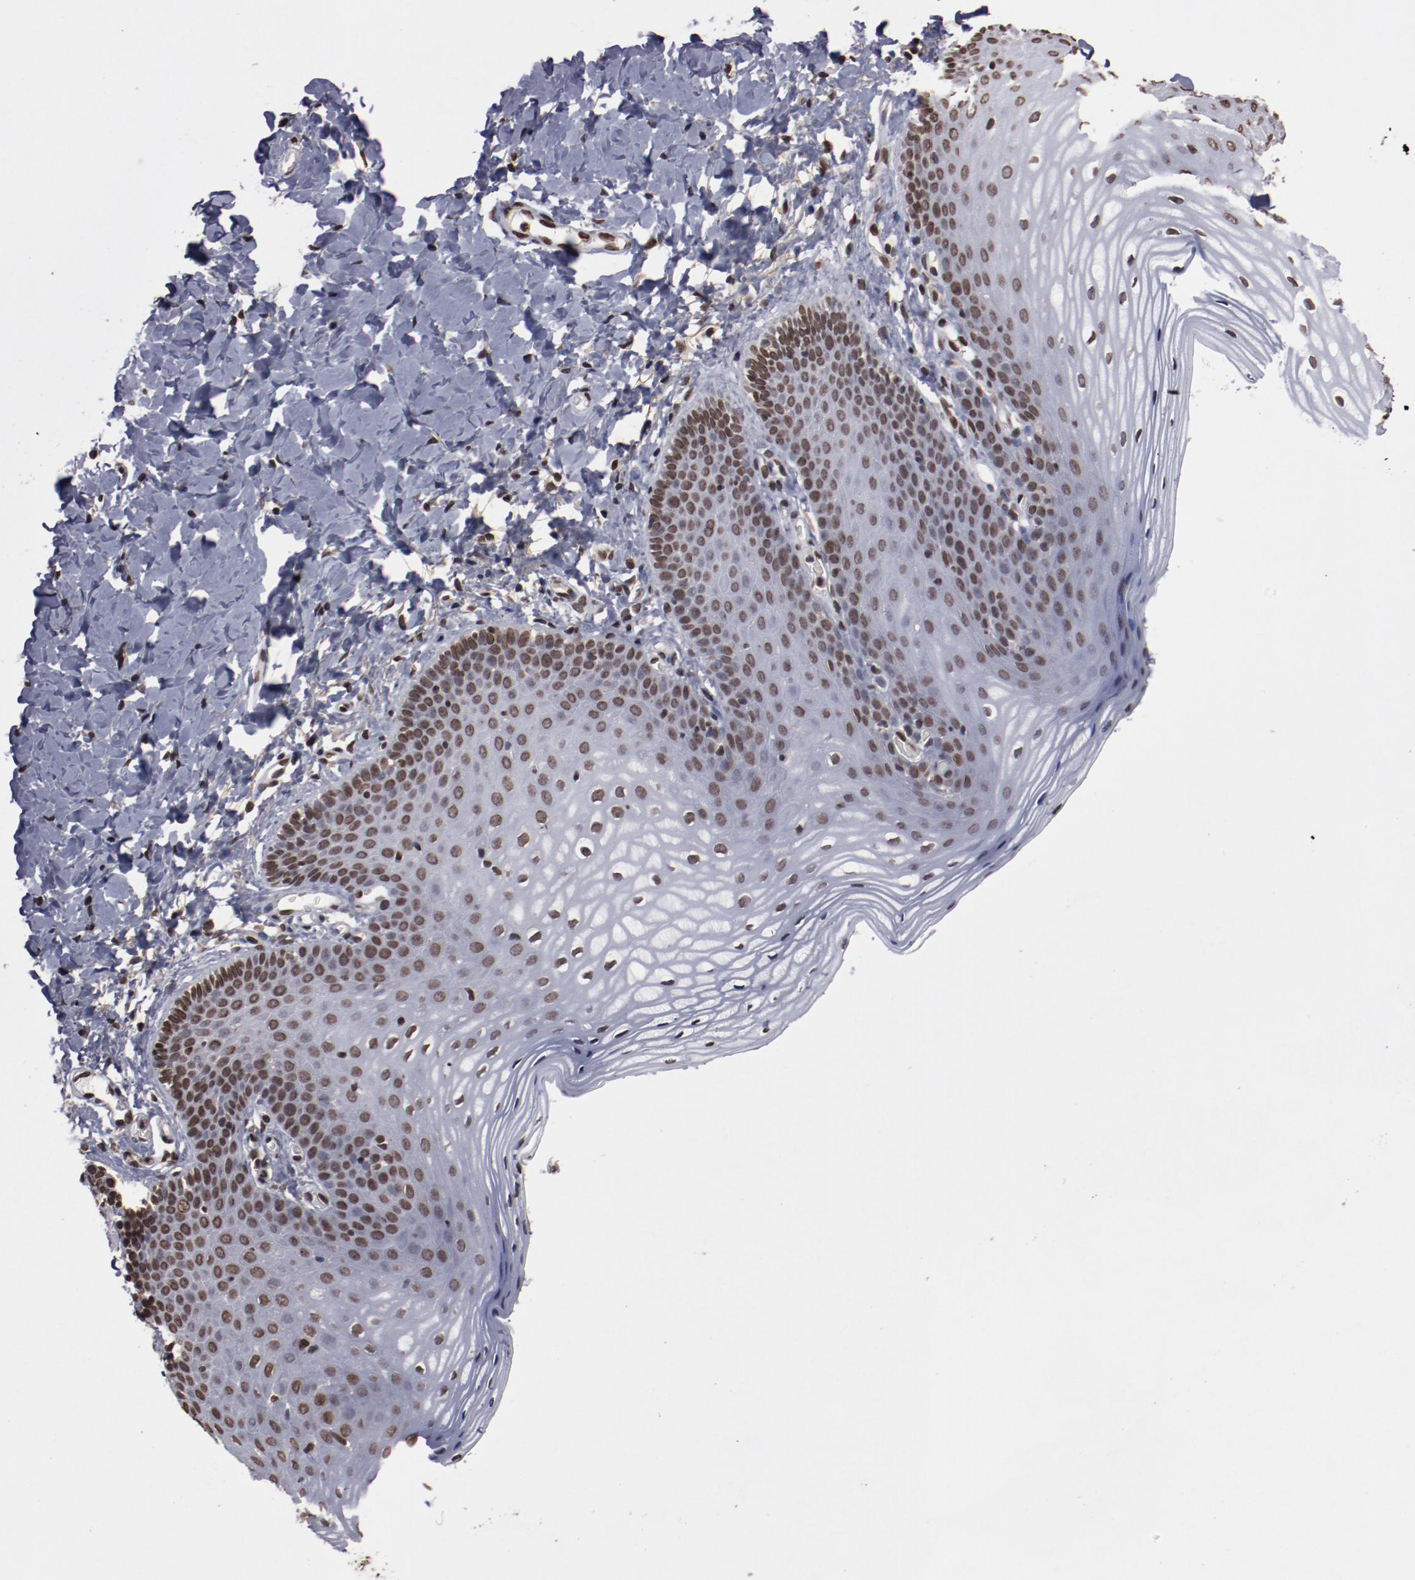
{"staining": {"intensity": "moderate", "quantity": ">75%", "location": "nuclear"}, "tissue": "vagina", "cell_type": "Squamous epithelial cells", "image_type": "normal", "snomed": [{"axis": "morphology", "description": "Normal tissue, NOS"}, {"axis": "topography", "description": "Vagina"}], "caption": "This micrograph shows normal vagina stained with immunohistochemistry to label a protein in brown. The nuclear of squamous epithelial cells show moderate positivity for the protein. Nuclei are counter-stained blue.", "gene": "AKT1", "patient": {"sex": "female", "age": 55}}